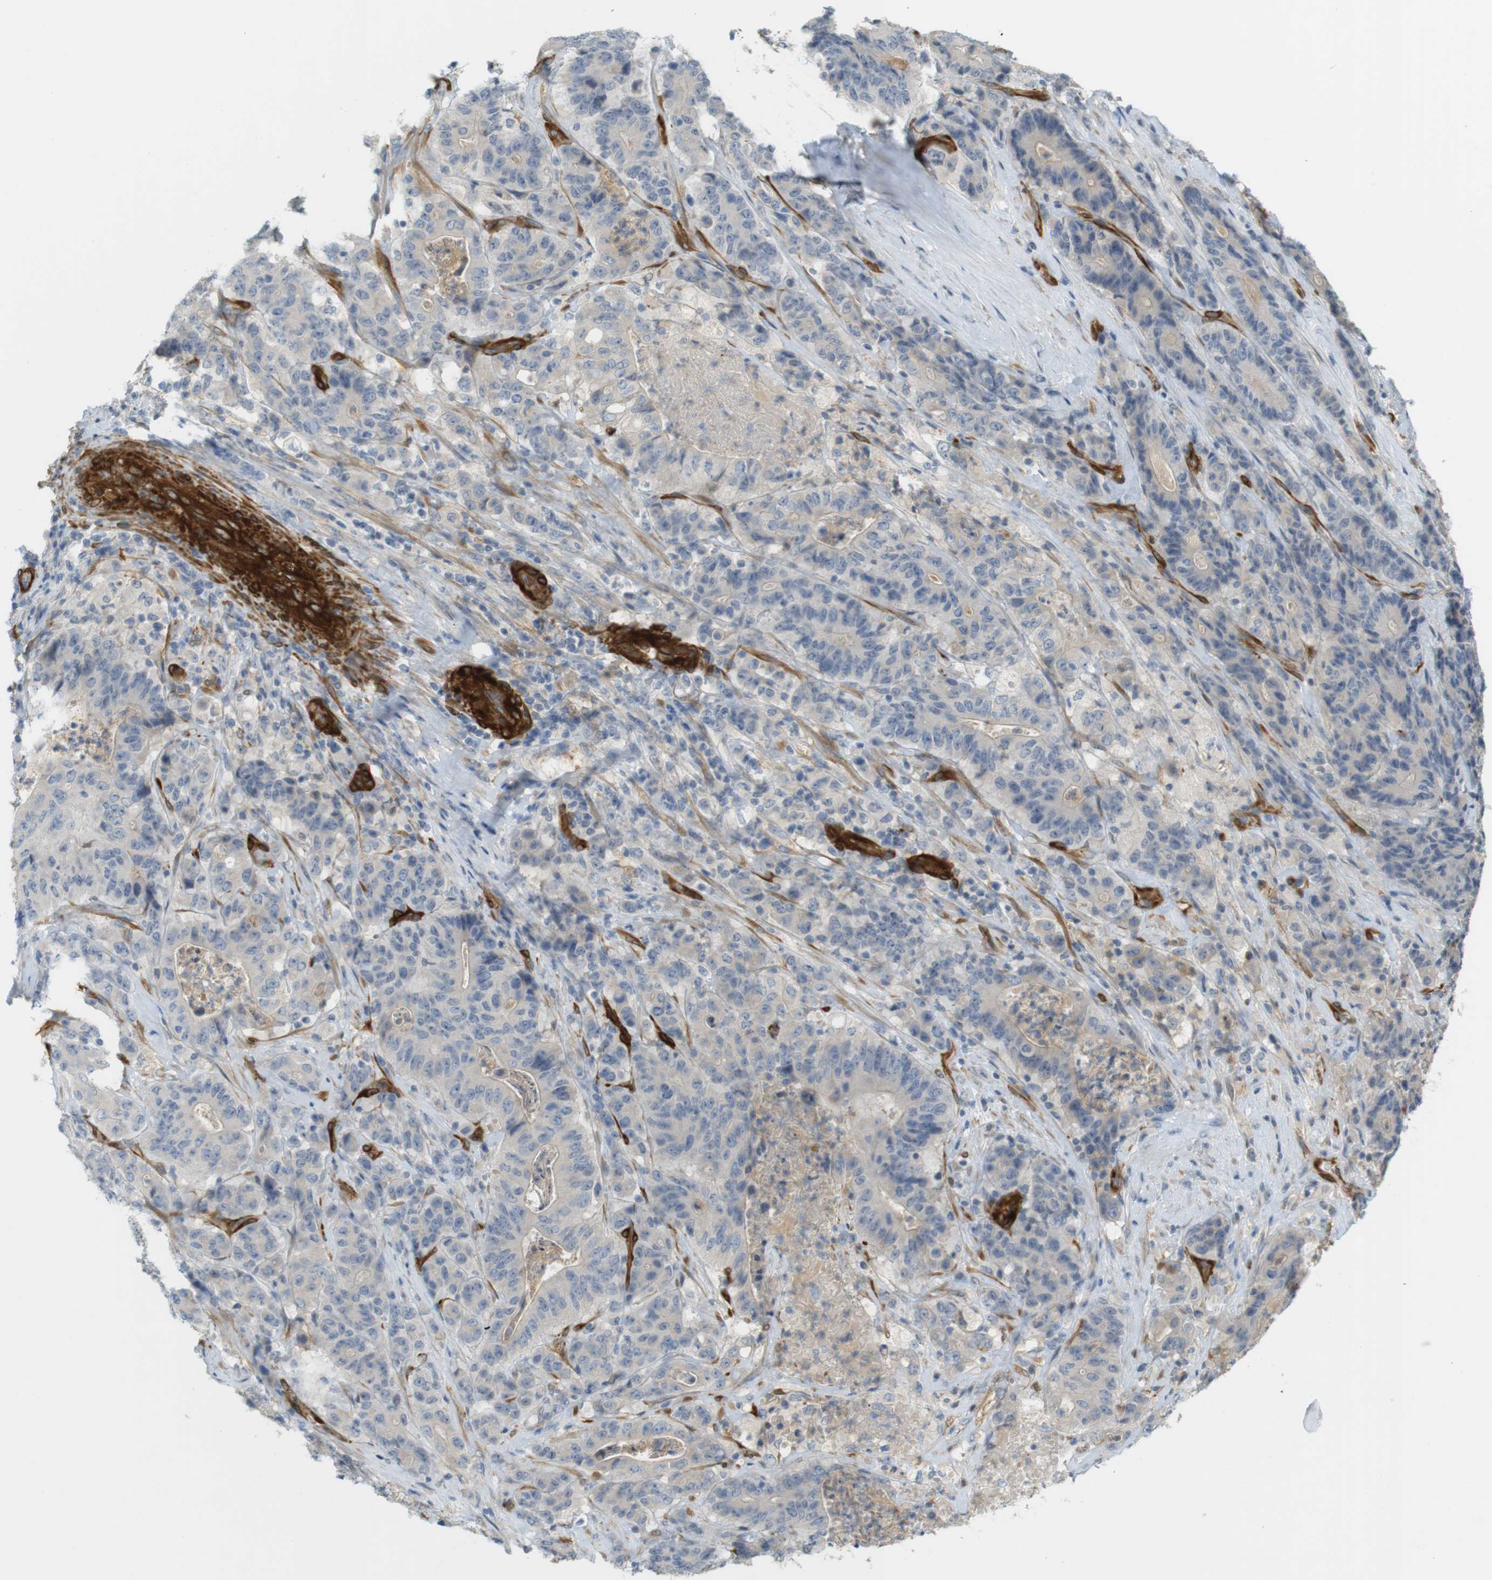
{"staining": {"intensity": "negative", "quantity": "none", "location": "none"}, "tissue": "stomach cancer", "cell_type": "Tumor cells", "image_type": "cancer", "snomed": [{"axis": "morphology", "description": "Adenocarcinoma, NOS"}, {"axis": "topography", "description": "Stomach"}], "caption": "There is no significant staining in tumor cells of stomach cancer.", "gene": "PDE3A", "patient": {"sex": "female", "age": 73}}